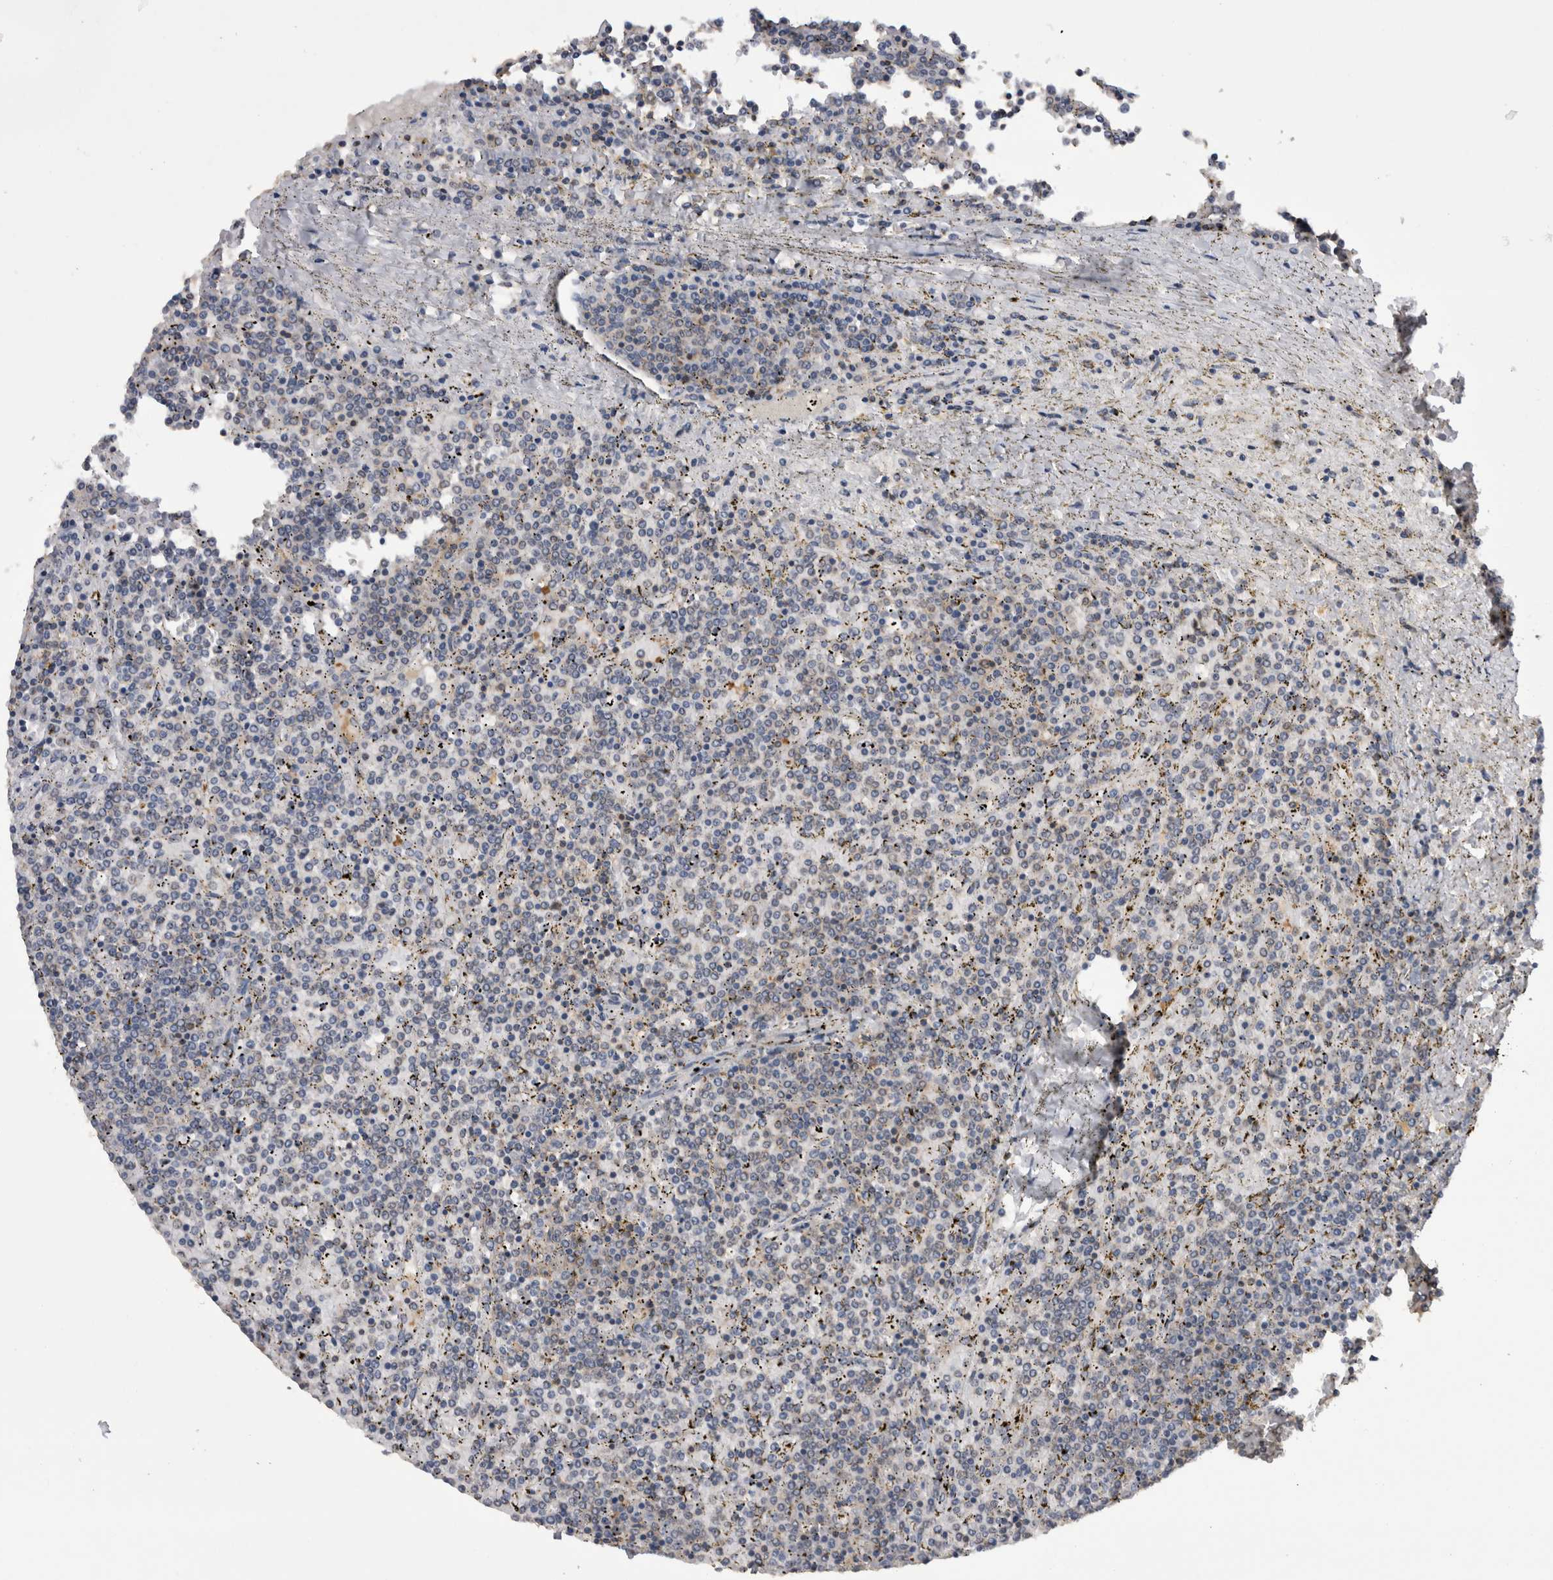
{"staining": {"intensity": "negative", "quantity": "none", "location": "none"}, "tissue": "lymphoma", "cell_type": "Tumor cells", "image_type": "cancer", "snomed": [{"axis": "morphology", "description": "Malignant lymphoma, non-Hodgkin's type, Low grade"}, {"axis": "topography", "description": "Spleen"}], "caption": "Low-grade malignant lymphoma, non-Hodgkin's type stained for a protein using IHC exhibits no staining tumor cells.", "gene": "NFATC2", "patient": {"sex": "female", "age": 19}}